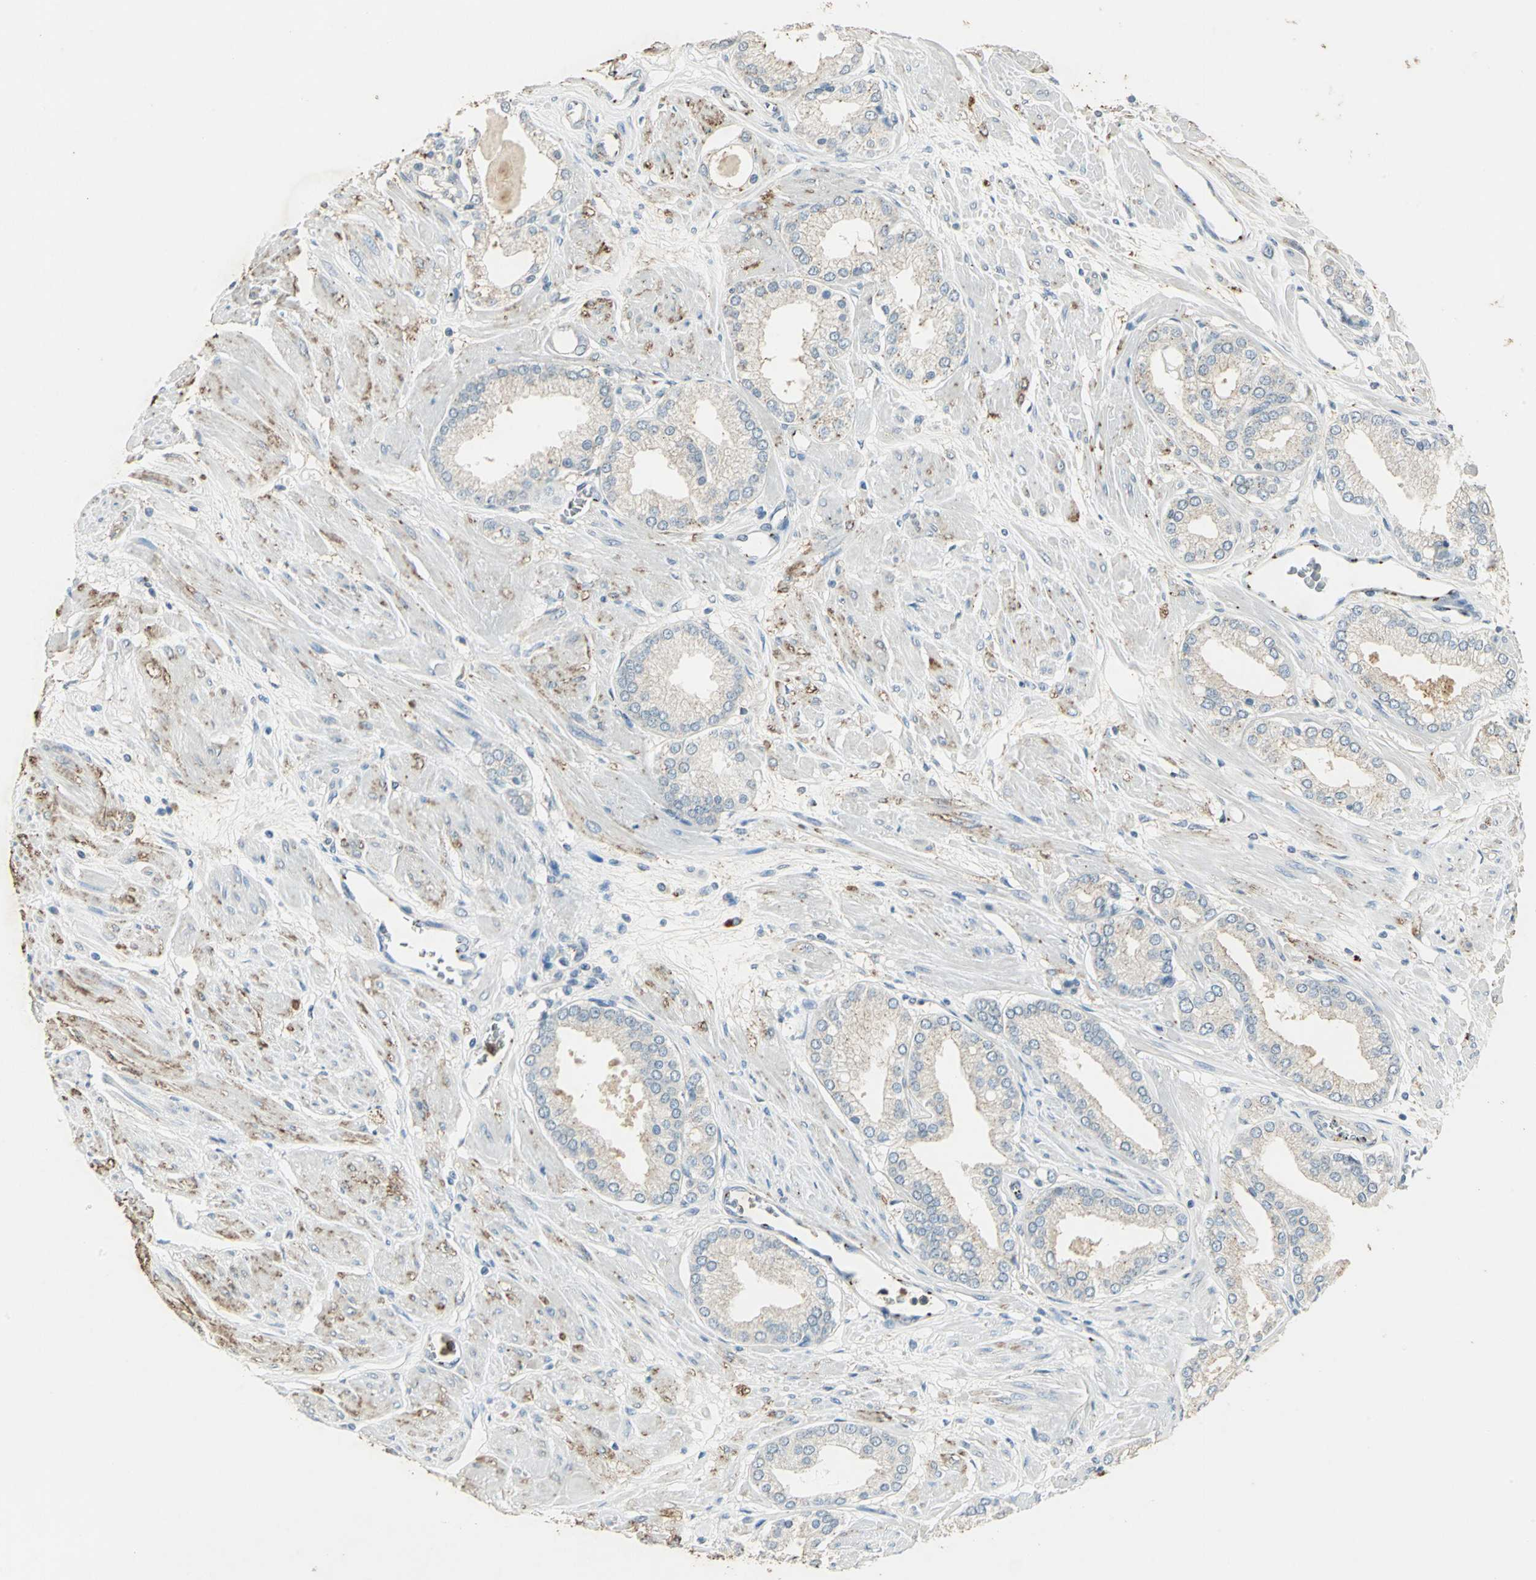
{"staining": {"intensity": "strong", "quantity": "25%-75%", "location": "cytoplasmic/membranous"}, "tissue": "prostate cancer", "cell_type": "Tumor cells", "image_type": "cancer", "snomed": [{"axis": "morphology", "description": "Adenocarcinoma, High grade"}, {"axis": "topography", "description": "Prostate"}], "caption": "Brown immunohistochemical staining in prostate cancer (adenocarcinoma (high-grade)) shows strong cytoplasmic/membranous positivity in approximately 25%-75% of tumor cells. The staining was performed using DAB to visualize the protein expression in brown, while the nuclei were stained in blue with hematoxylin (Magnification: 20x).", "gene": "CAMK2B", "patient": {"sex": "male", "age": 61}}